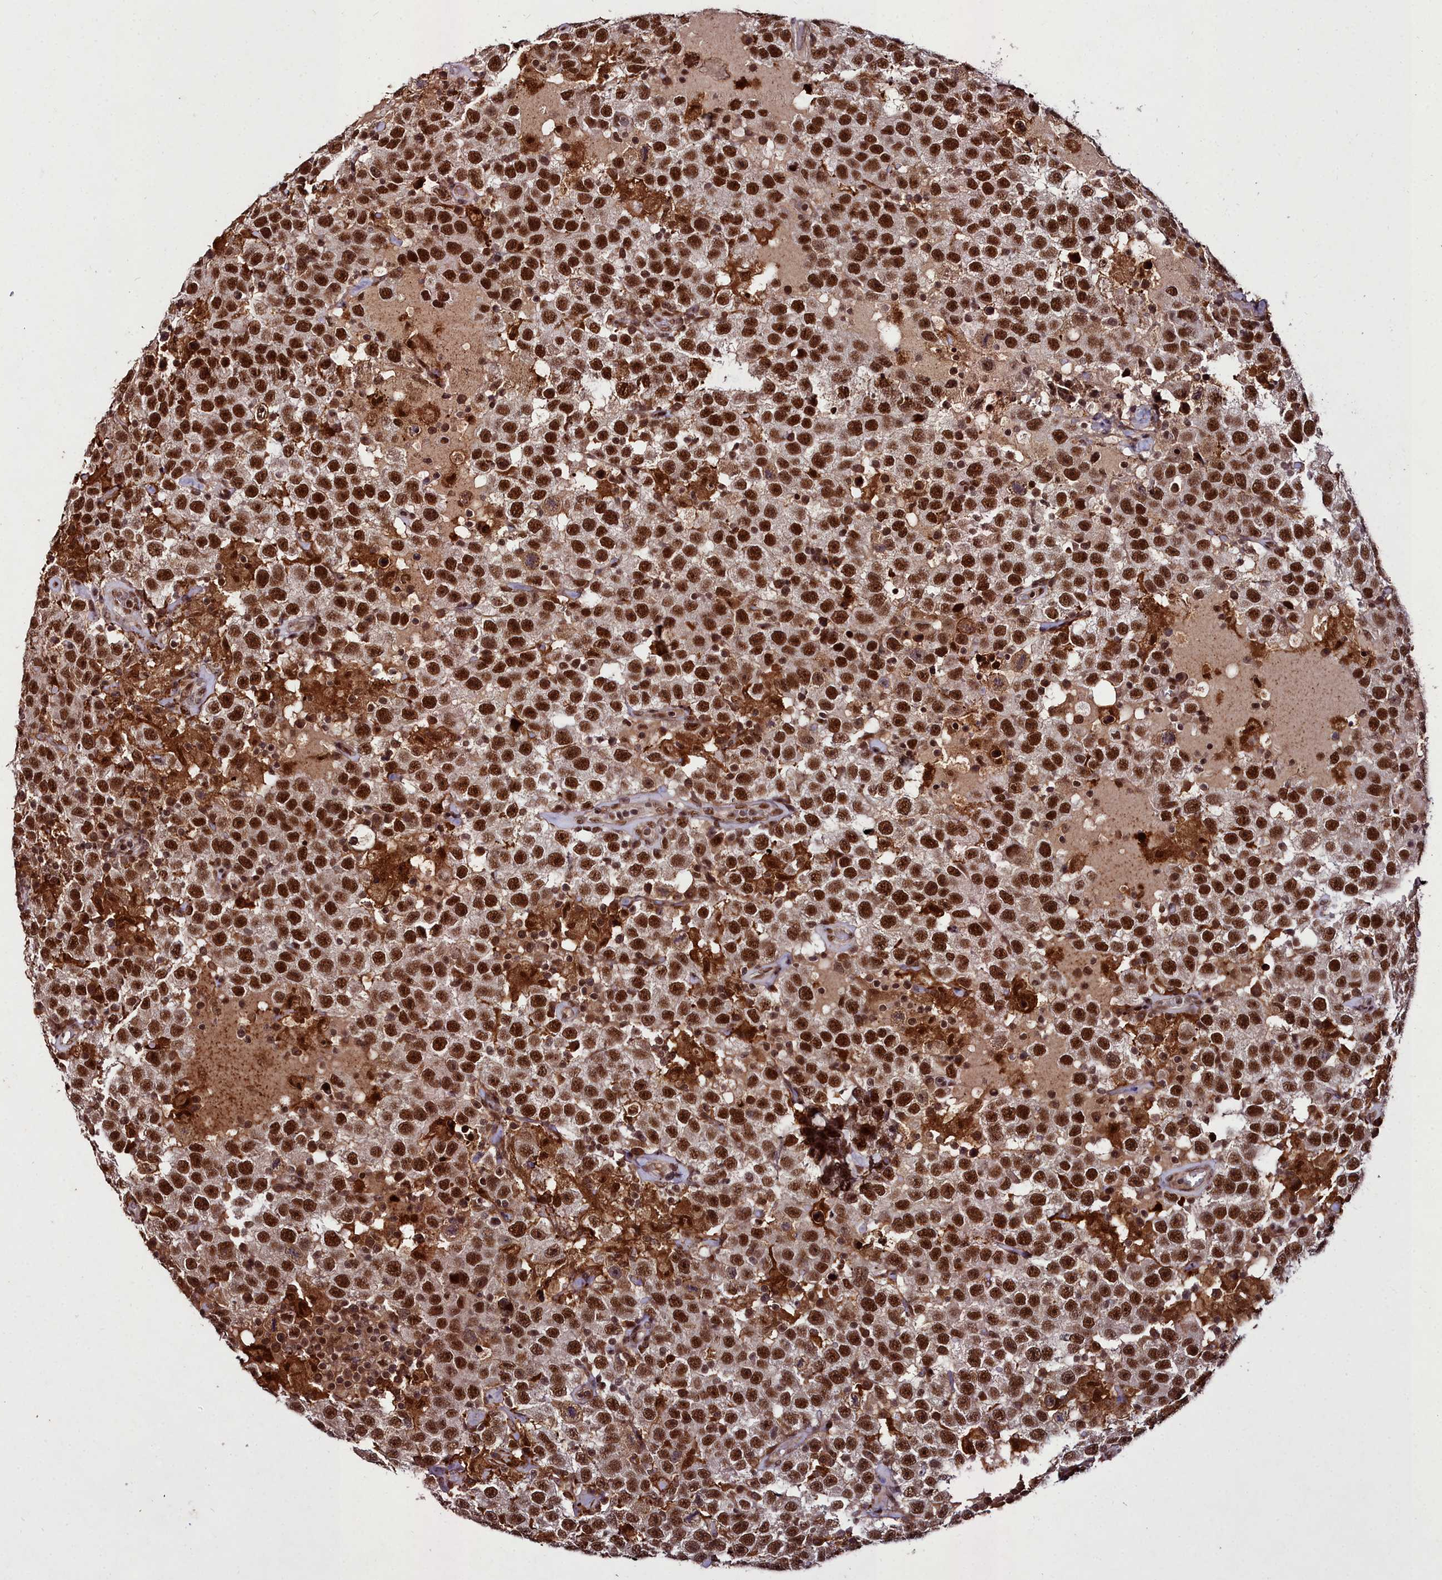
{"staining": {"intensity": "strong", "quantity": ">75%", "location": "nuclear"}, "tissue": "testis cancer", "cell_type": "Tumor cells", "image_type": "cancer", "snomed": [{"axis": "morphology", "description": "Seminoma, NOS"}, {"axis": "topography", "description": "Testis"}], "caption": "Tumor cells show high levels of strong nuclear staining in approximately >75% of cells in human testis cancer (seminoma).", "gene": "CXXC1", "patient": {"sex": "male", "age": 41}}